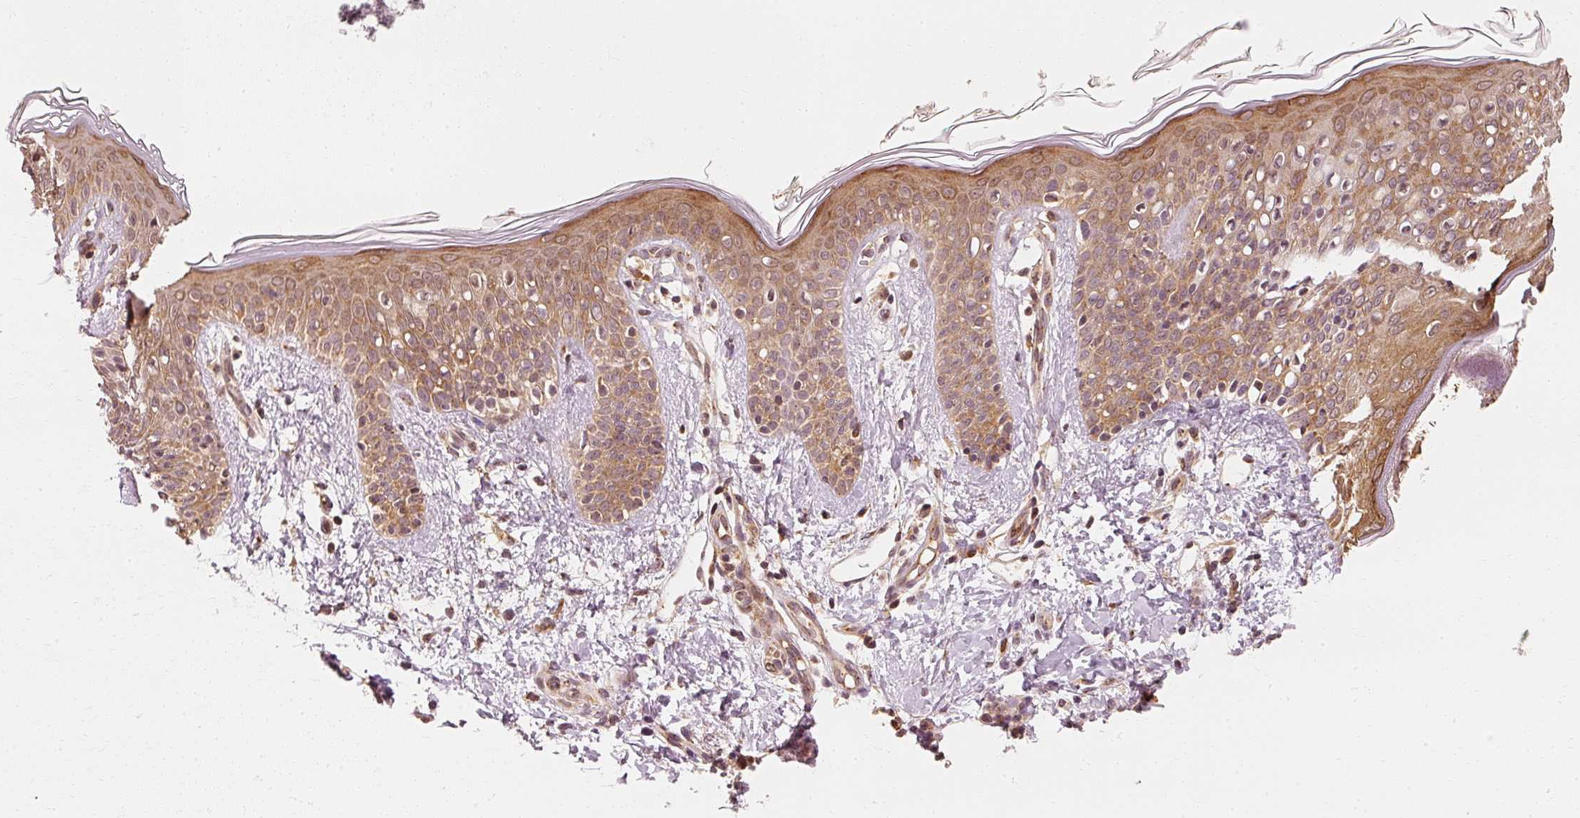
{"staining": {"intensity": "strong", "quantity": ">75%", "location": "cytoplasmic/membranous"}, "tissue": "skin", "cell_type": "Fibroblasts", "image_type": "normal", "snomed": [{"axis": "morphology", "description": "Normal tissue, NOS"}, {"axis": "topography", "description": "Skin"}], "caption": "Immunohistochemical staining of unremarkable skin reveals >75% levels of strong cytoplasmic/membranous protein positivity in about >75% of fibroblasts. (Brightfield microscopy of DAB IHC at high magnification).", "gene": "EEF1A1", "patient": {"sex": "male", "age": 16}}